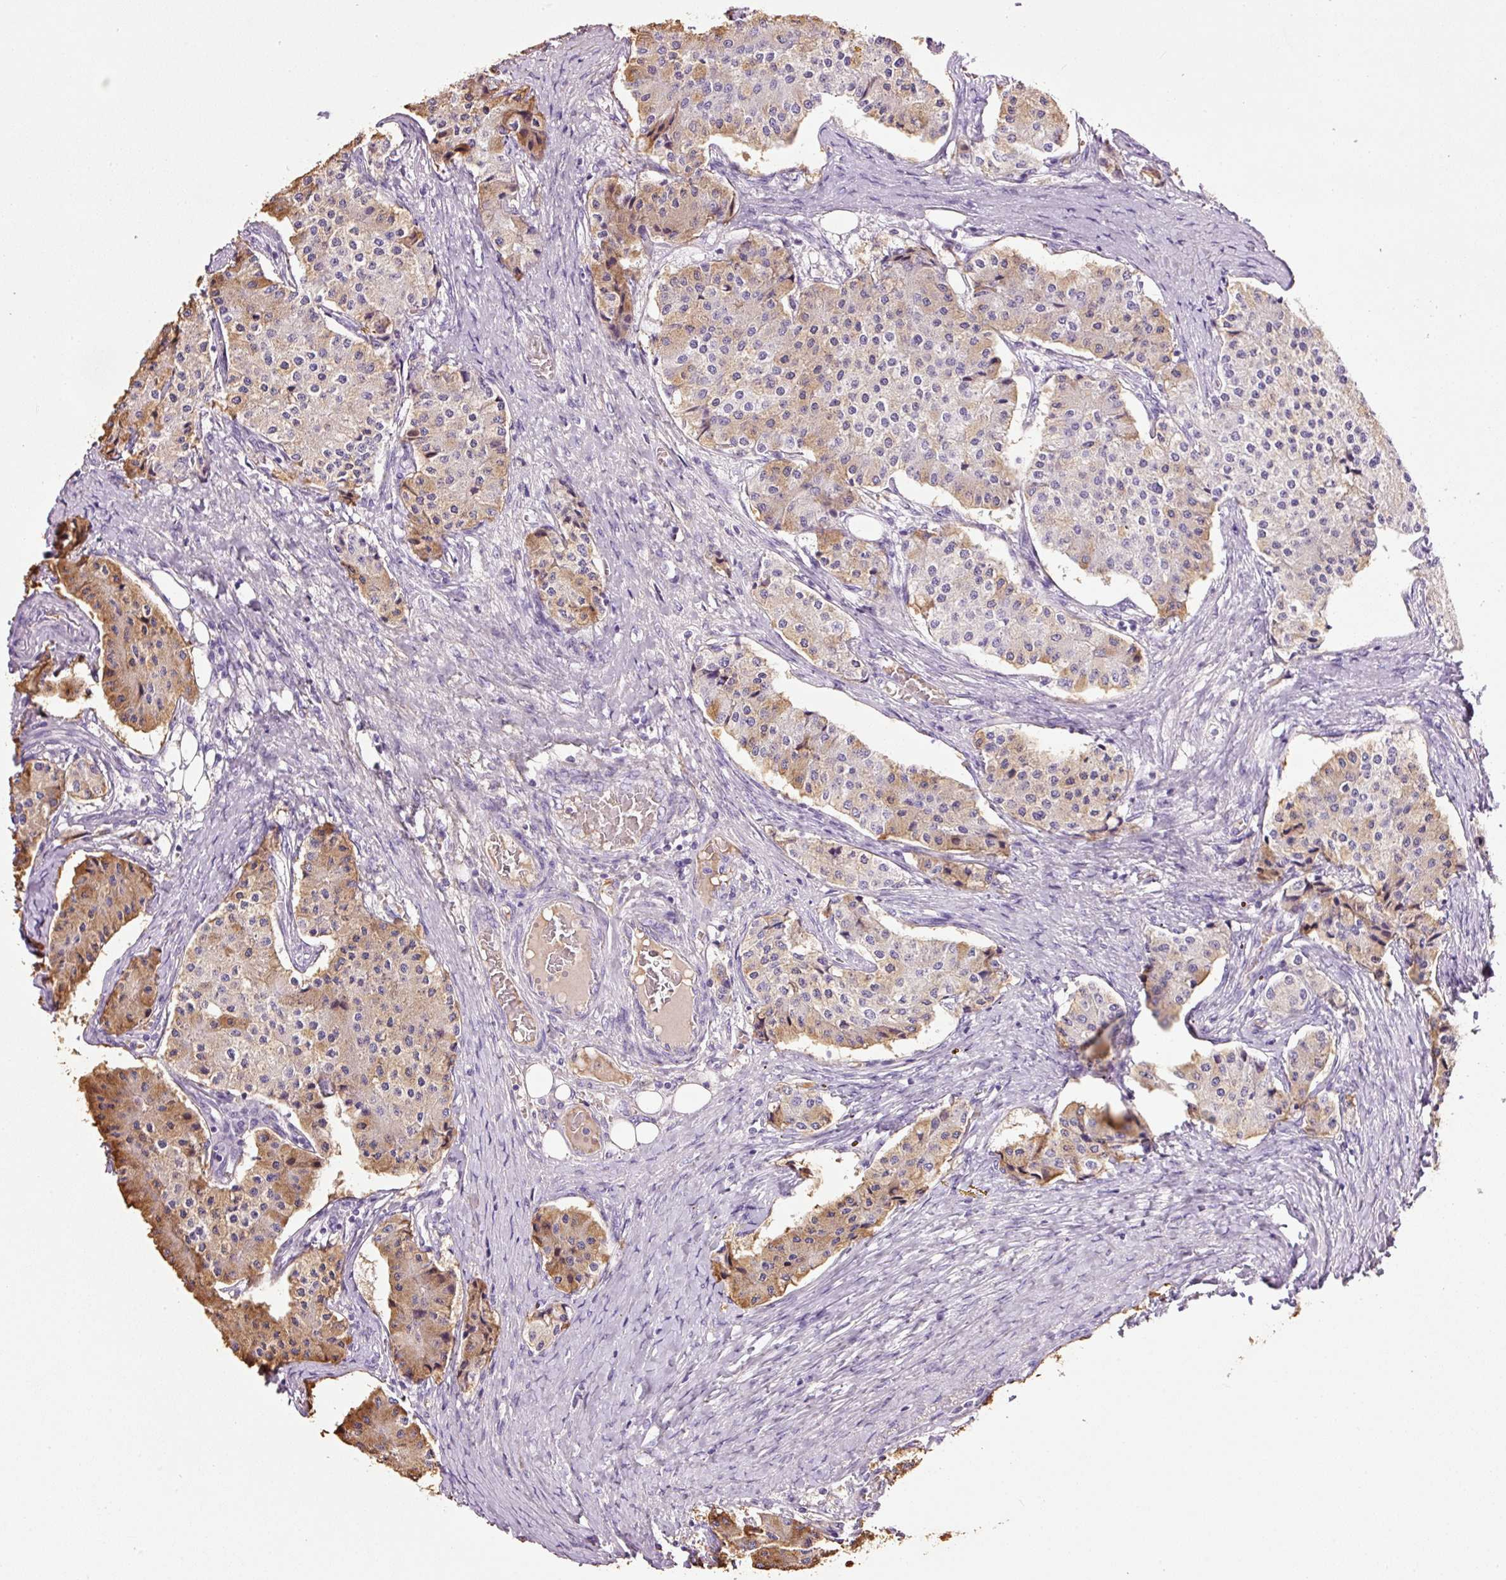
{"staining": {"intensity": "moderate", "quantity": "25%-75%", "location": "cytoplasmic/membranous"}, "tissue": "carcinoid", "cell_type": "Tumor cells", "image_type": "cancer", "snomed": [{"axis": "morphology", "description": "Carcinoid, malignant, NOS"}, {"axis": "topography", "description": "Colon"}], "caption": "Immunohistochemistry staining of malignant carcinoid, which demonstrates medium levels of moderate cytoplasmic/membranous expression in about 25%-75% of tumor cells indicating moderate cytoplasmic/membranous protein staining. The staining was performed using DAB (3,3'-diaminobenzidine) (brown) for protein detection and nuclei were counterstained in hematoxylin (blue).", "gene": "BSND", "patient": {"sex": "female", "age": 52}}